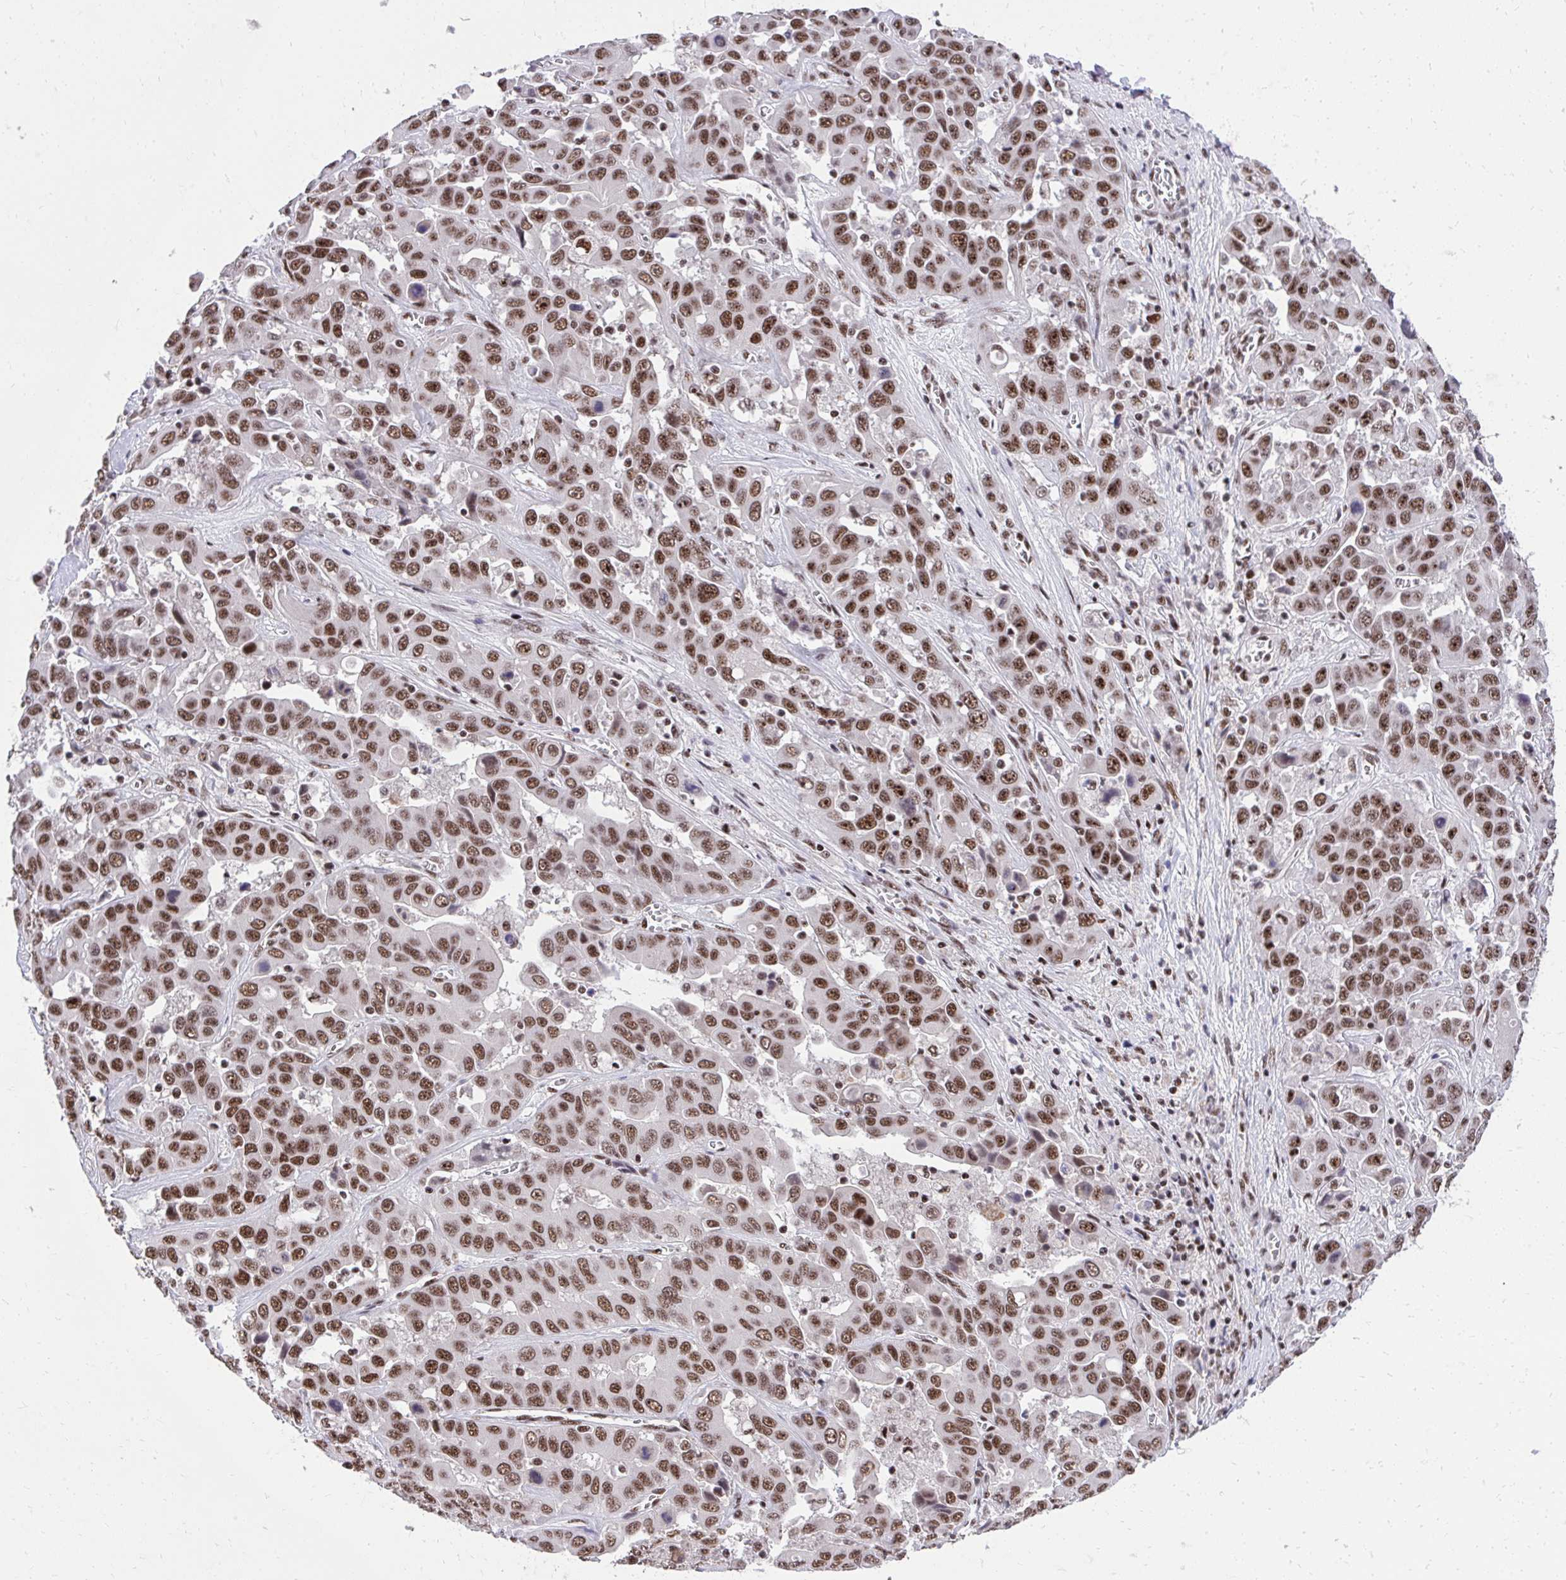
{"staining": {"intensity": "strong", "quantity": ">75%", "location": "nuclear"}, "tissue": "liver cancer", "cell_type": "Tumor cells", "image_type": "cancer", "snomed": [{"axis": "morphology", "description": "Cholangiocarcinoma"}, {"axis": "topography", "description": "Liver"}], "caption": "The immunohistochemical stain shows strong nuclear positivity in tumor cells of cholangiocarcinoma (liver) tissue. Nuclei are stained in blue.", "gene": "SYNE4", "patient": {"sex": "female", "age": 52}}